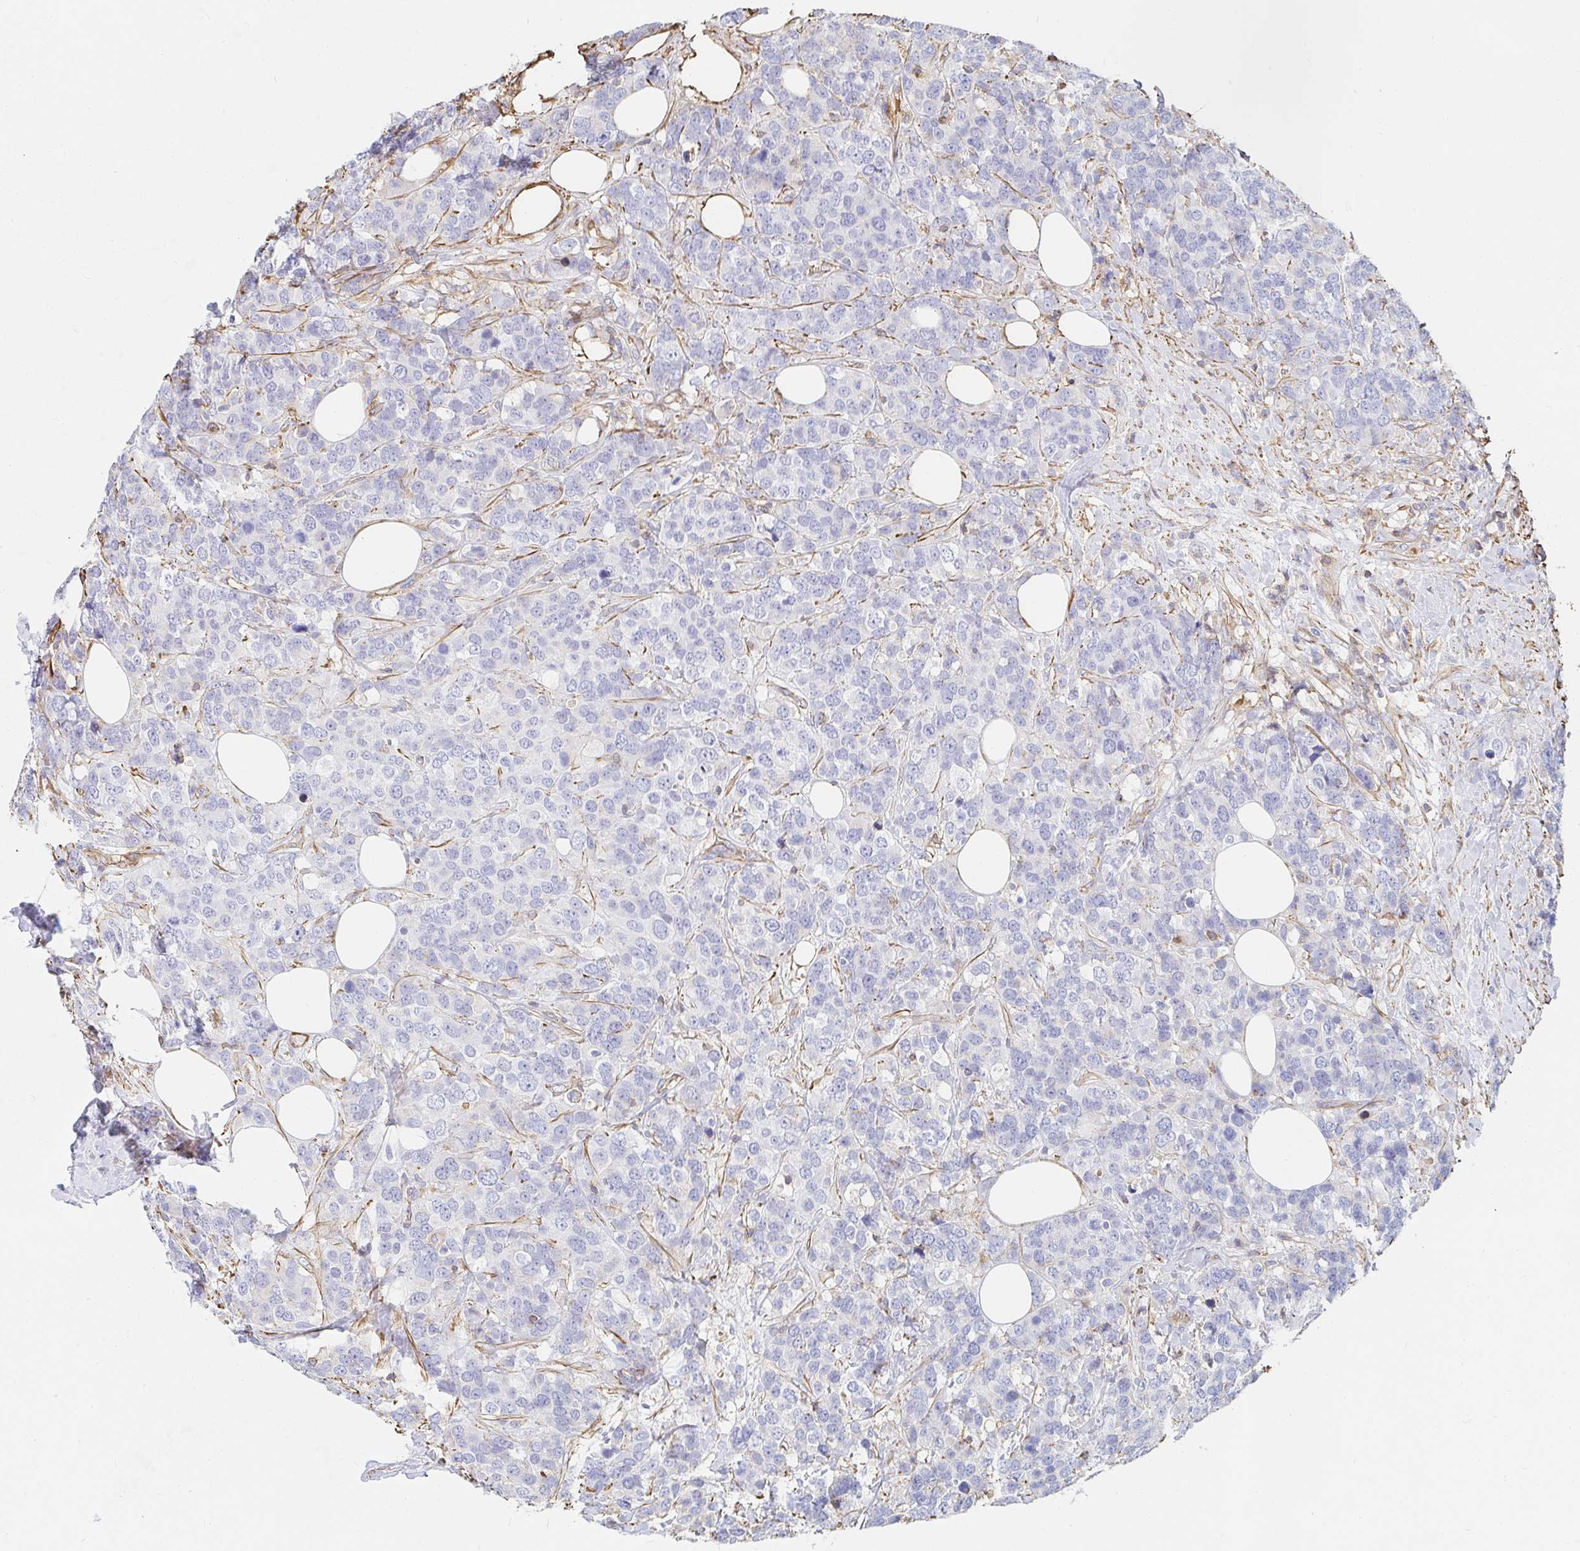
{"staining": {"intensity": "negative", "quantity": "none", "location": "none"}, "tissue": "breast cancer", "cell_type": "Tumor cells", "image_type": "cancer", "snomed": [{"axis": "morphology", "description": "Lobular carcinoma"}, {"axis": "topography", "description": "Breast"}], "caption": "Human breast cancer stained for a protein using immunohistochemistry shows no positivity in tumor cells.", "gene": "PTPN14", "patient": {"sex": "female", "age": 59}}